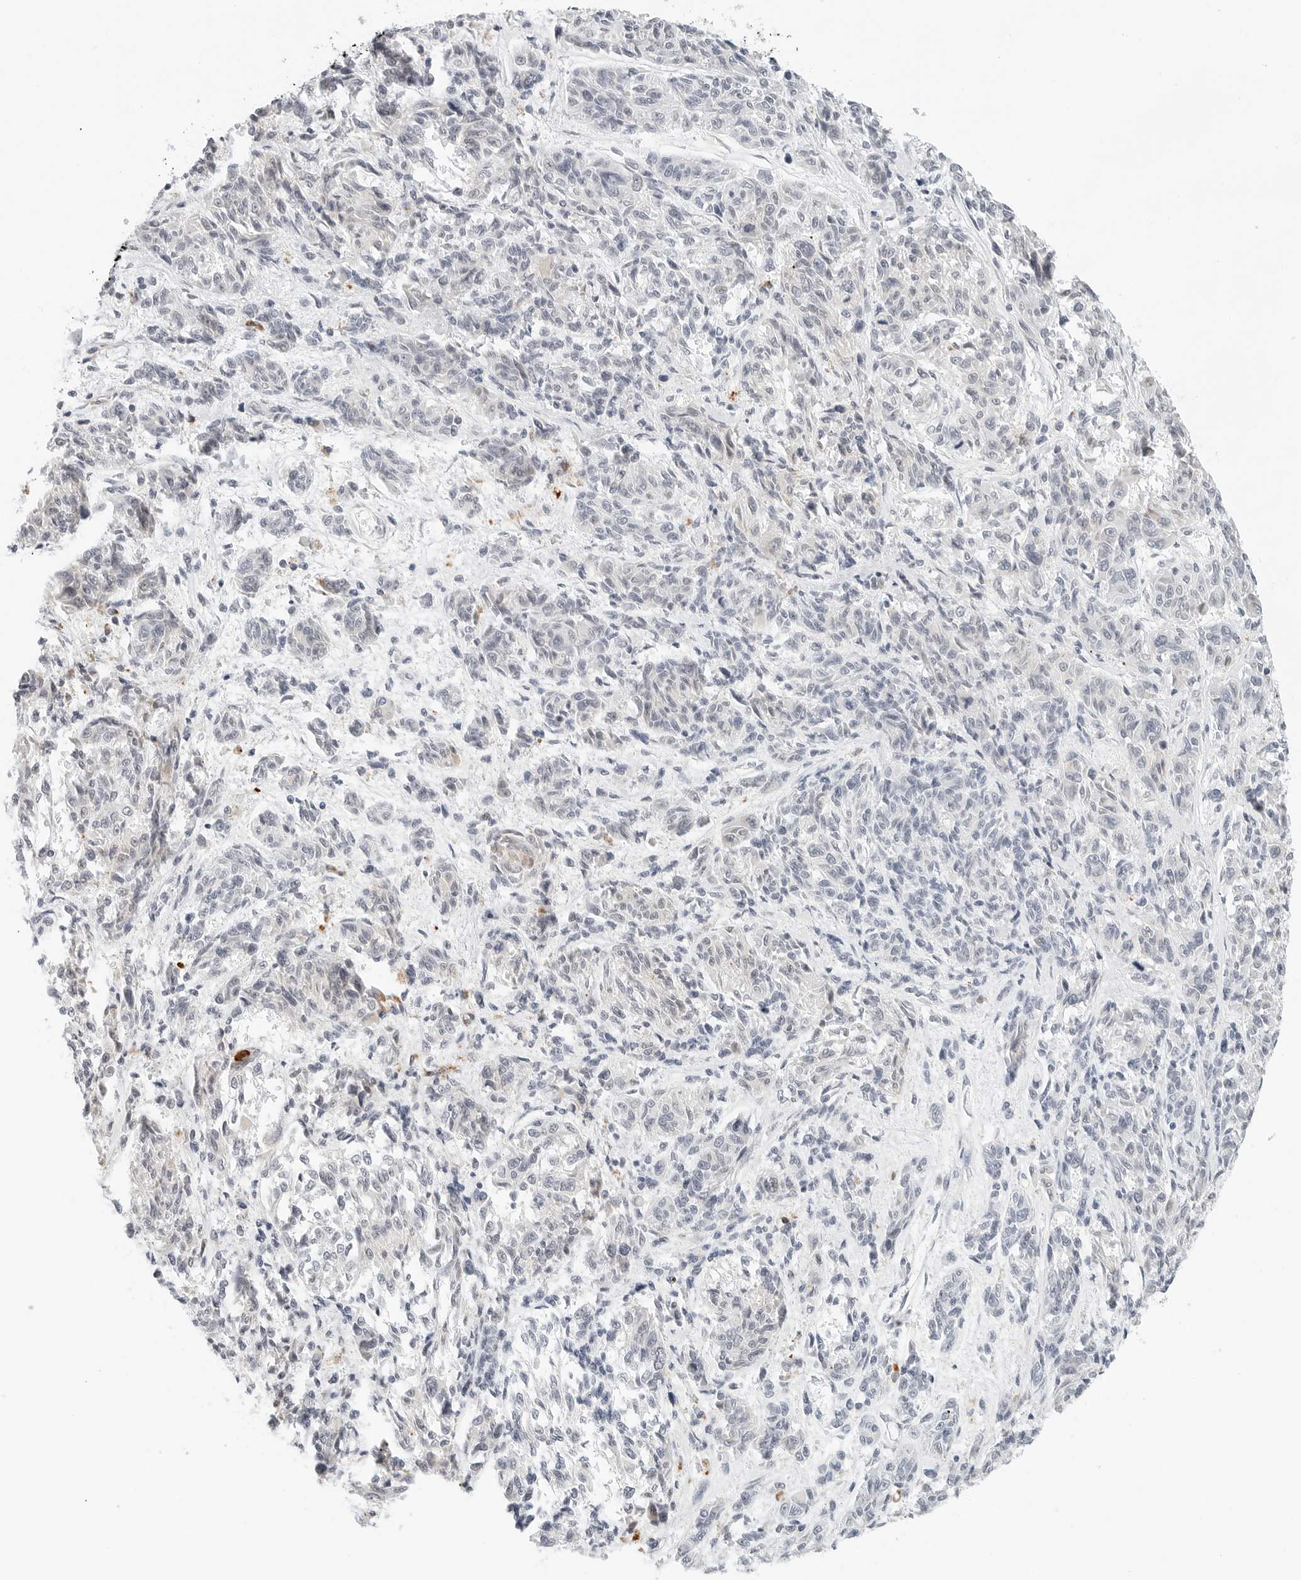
{"staining": {"intensity": "negative", "quantity": "none", "location": "none"}, "tissue": "melanoma", "cell_type": "Tumor cells", "image_type": "cancer", "snomed": [{"axis": "morphology", "description": "Malignant melanoma, NOS"}, {"axis": "topography", "description": "Skin"}], "caption": "This is an IHC histopathology image of melanoma. There is no positivity in tumor cells.", "gene": "PARP10", "patient": {"sex": "male", "age": 53}}